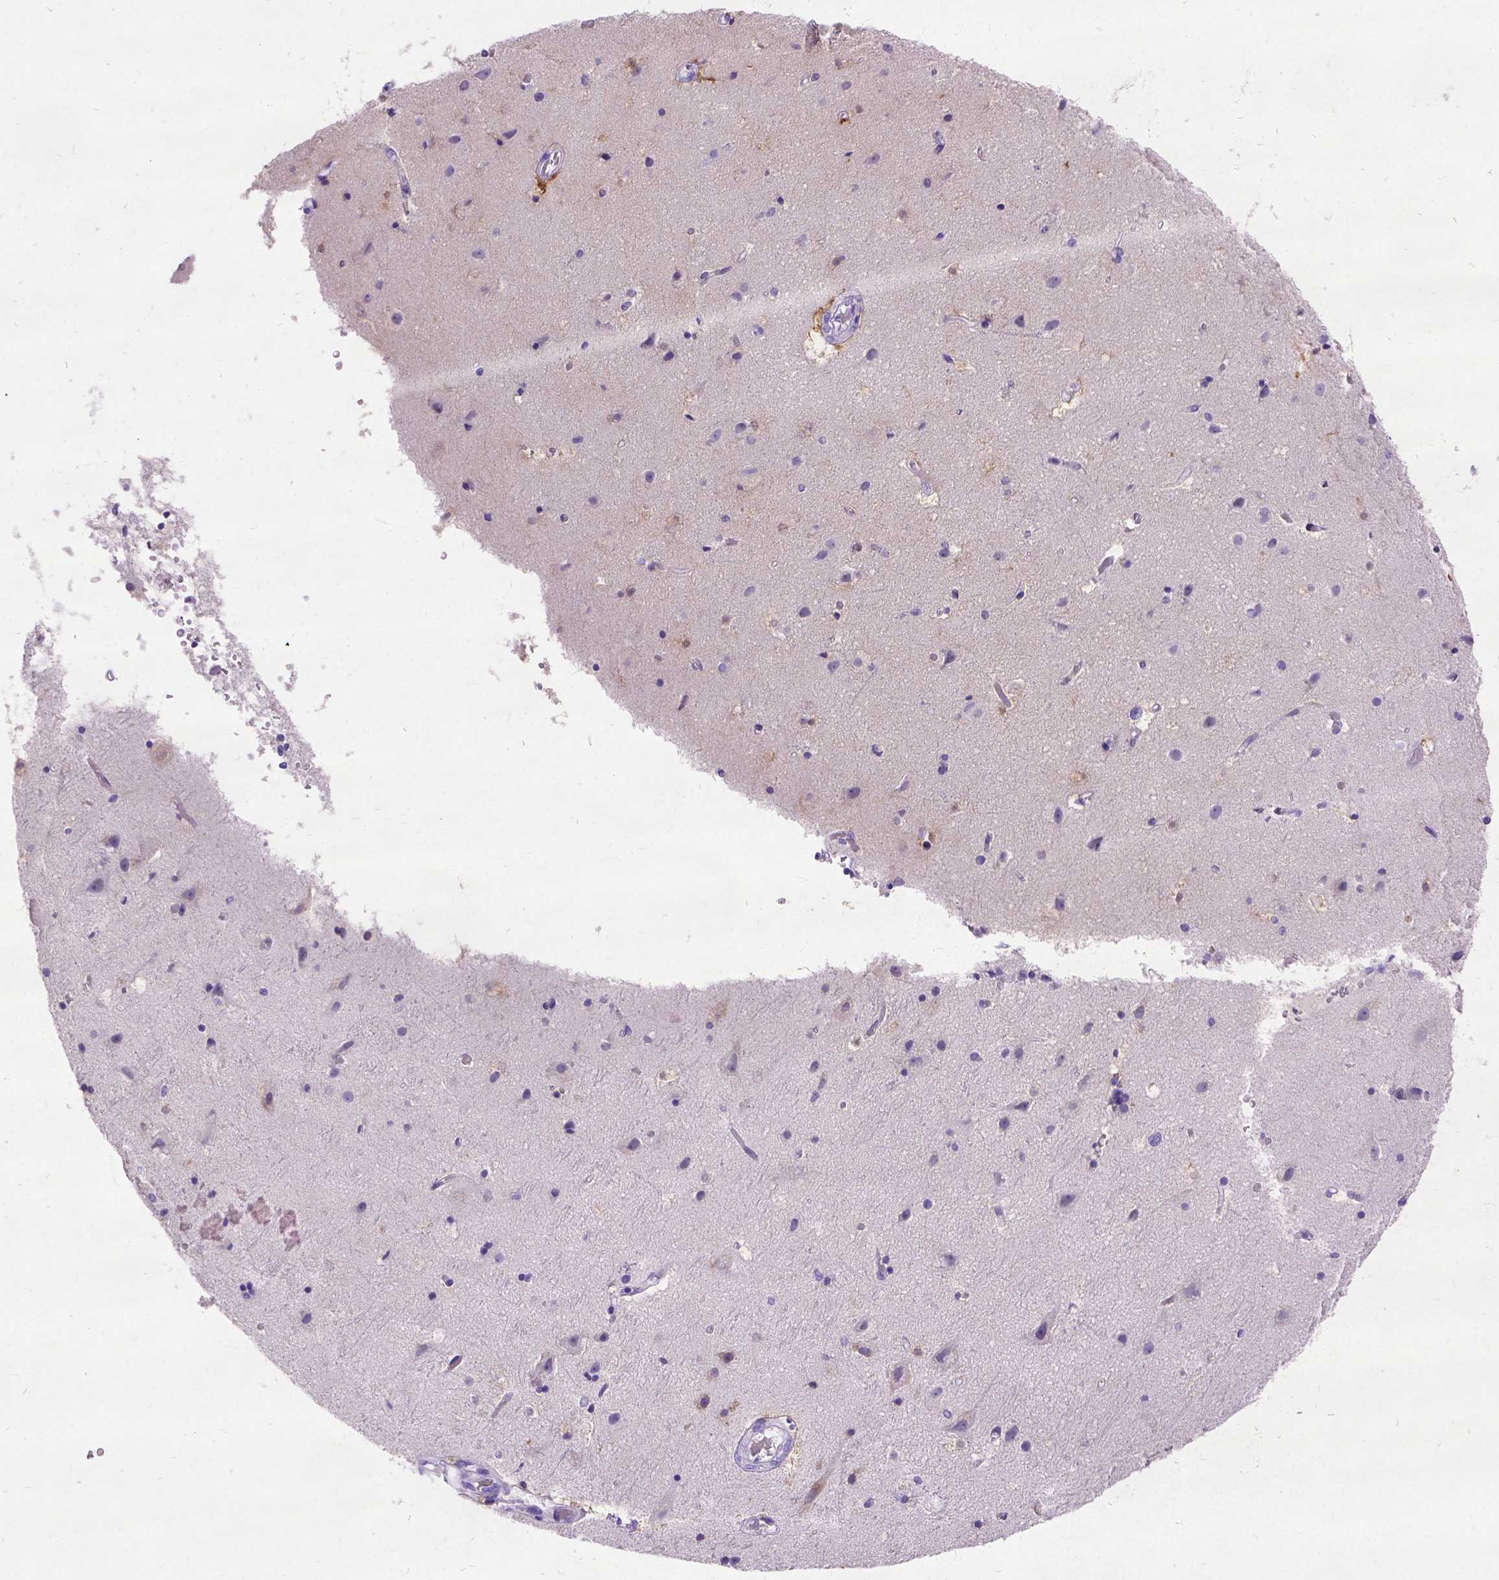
{"staining": {"intensity": "negative", "quantity": "none", "location": "none"}, "tissue": "cerebral cortex", "cell_type": "Endothelial cells", "image_type": "normal", "snomed": [{"axis": "morphology", "description": "Normal tissue, NOS"}, {"axis": "topography", "description": "Cerebral cortex"}], "caption": "A histopathology image of cerebral cortex stained for a protein shows no brown staining in endothelial cells.", "gene": "NEUROD4", "patient": {"sex": "female", "age": 52}}